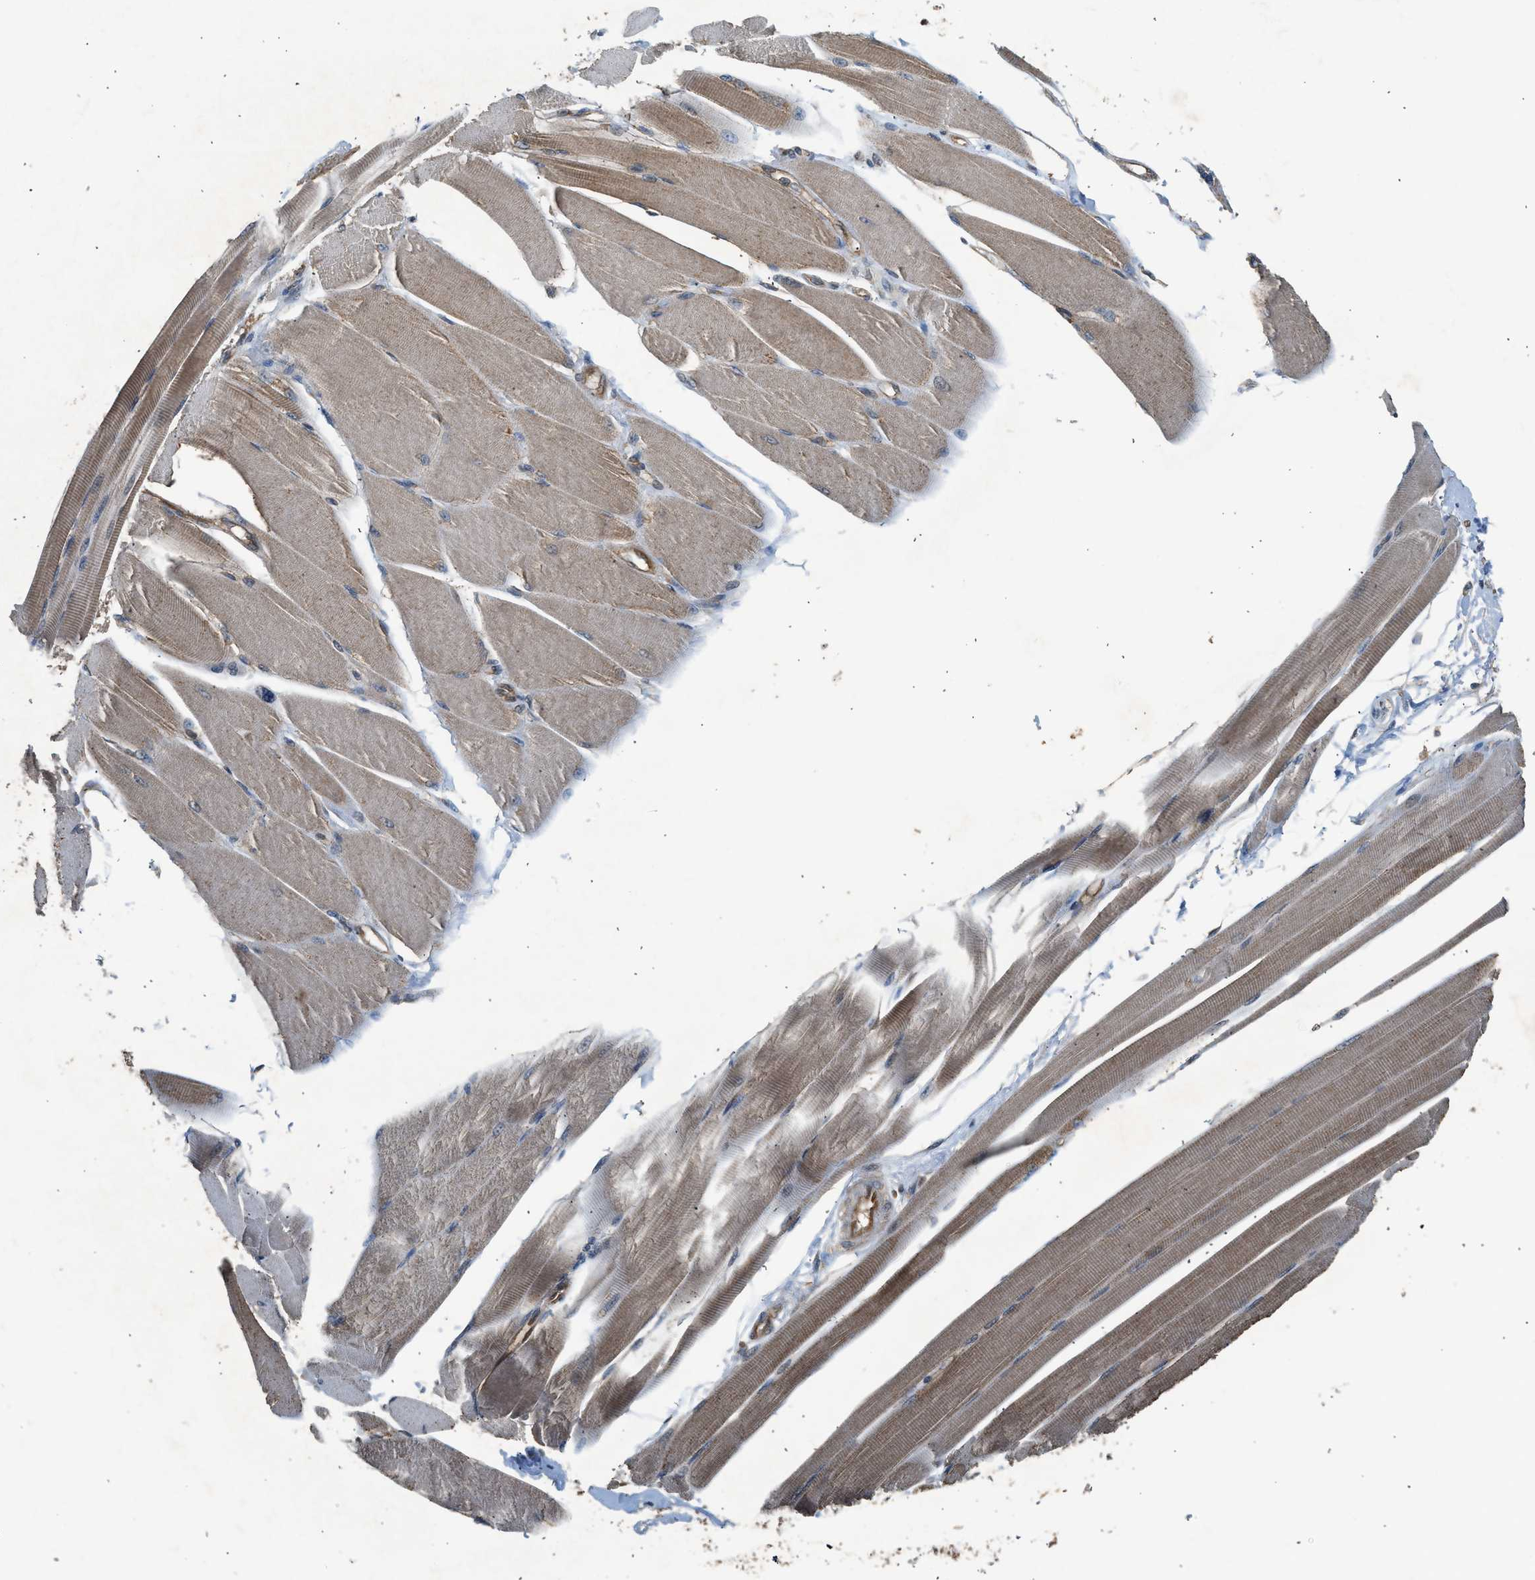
{"staining": {"intensity": "moderate", "quantity": "25%-75%", "location": "cytoplasmic/membranous"}, "tissue": "skeletal muscle", "cell_type": "Myocytes", "image_type": "normal", "snomed": [{"axis": "morphology", "description": "Normal tissue, NOS"}, {"axis": "topography", "description": "Skeletal muscle"}, {"axis": "topography", "description": "Peripheral nerve tissue"}], "caption": "Brown immunohistochemical staining in unremarkable skeletal muscle exhibits moderate cytoplasmic/membranous staining in approximately 25%-75% of myocytes.", "gene": "HIP1R", "patient": {"sex": "female", "age": 84}}